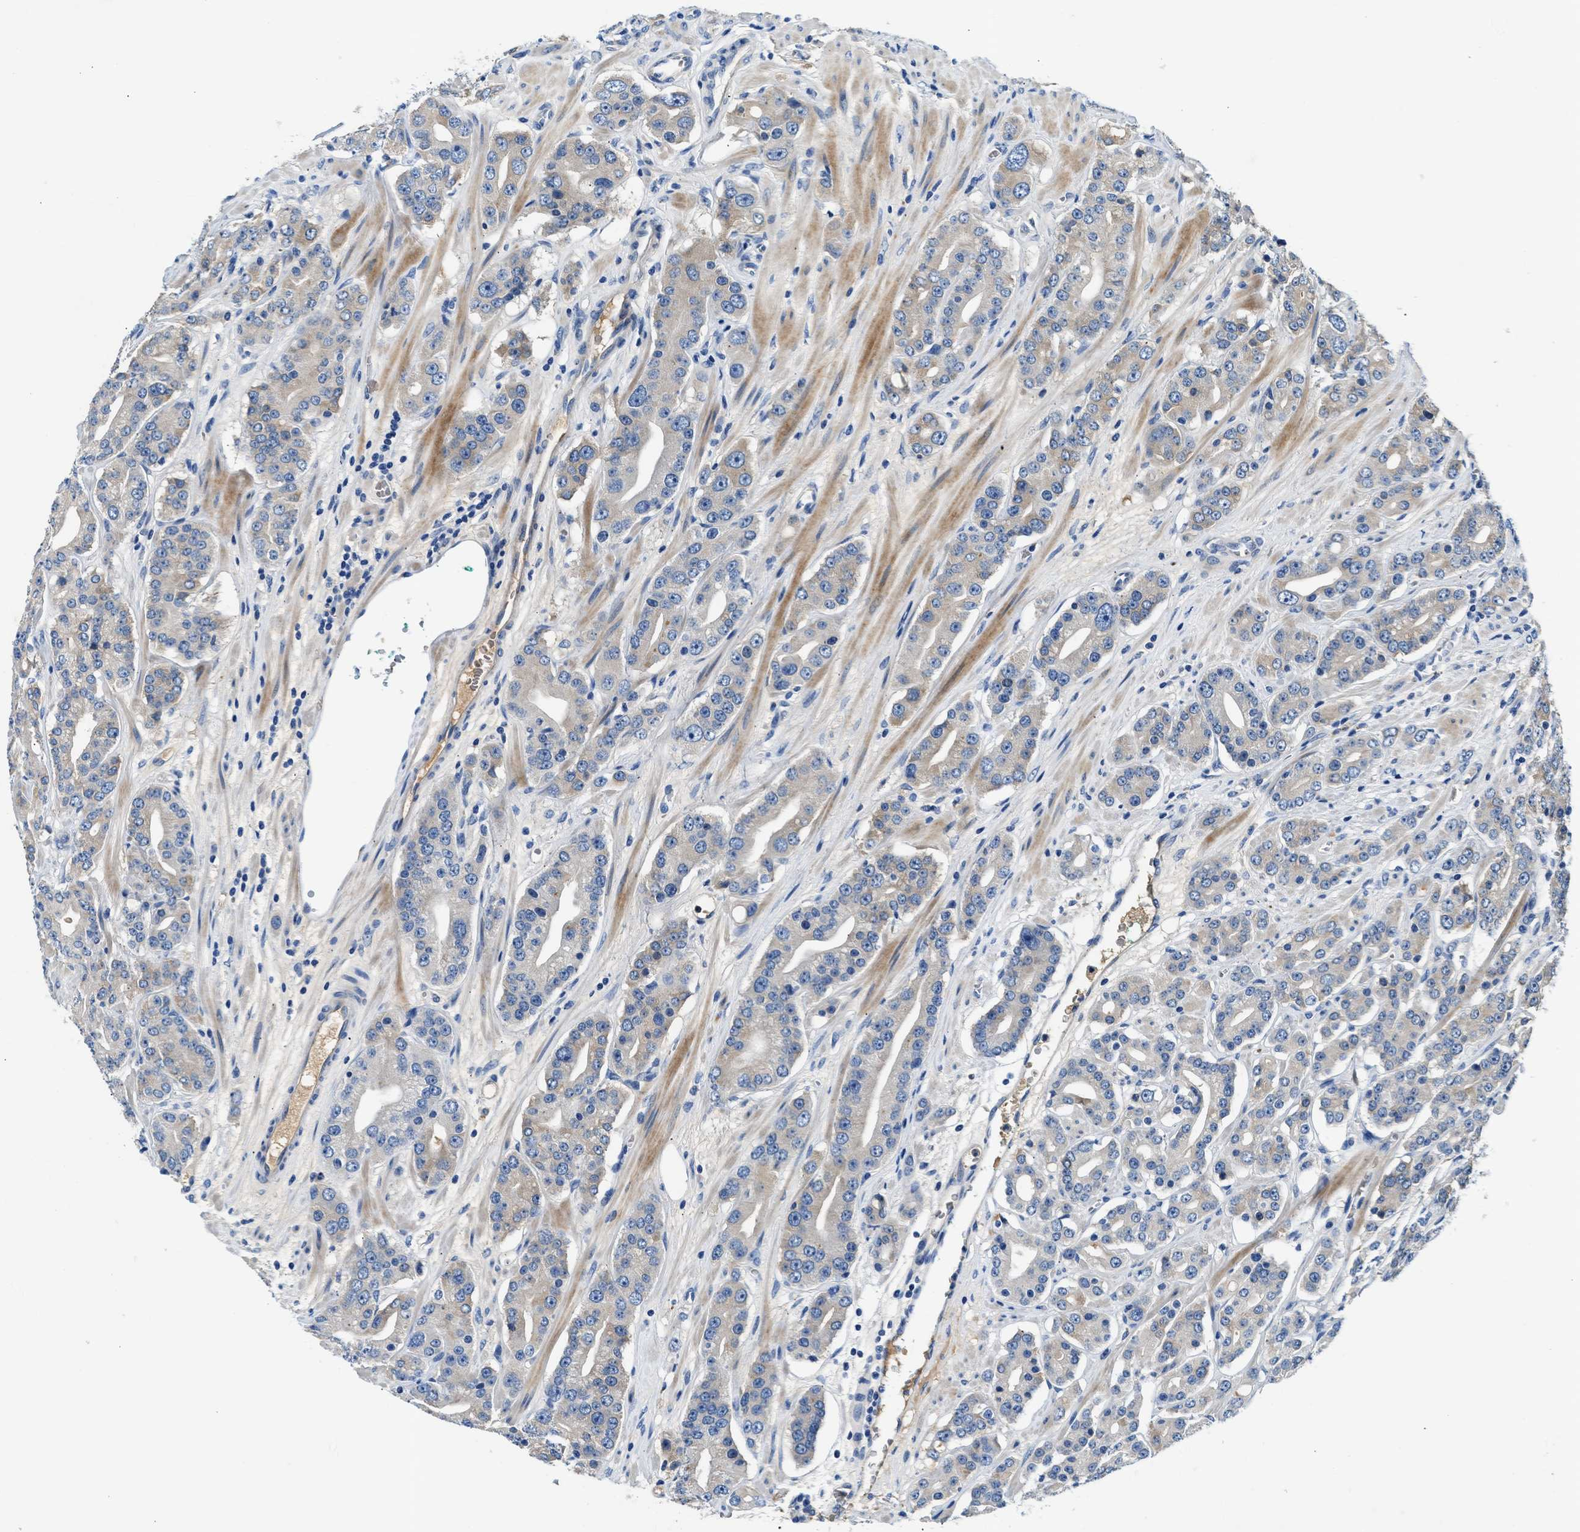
{"staining": {"intensity": "weak", "quantity": "<25%", "location": "cytoplasmic/membranous"}, "tissue": "prostate cancer", "cell_type": "Tumor cells", "image_type": "cancer", "snomed": [{"axis": "morphology", "description": "Adenocarcinoma, High grade"}, {"axis": "topography", "description": "Prostate"}], "caption": "Tumor cells are negative for brown protein staining in prostate high-grade adenocarcinoma.", "gene": "RWDD2B", "patient": {"sex": "male", "age": 71}}